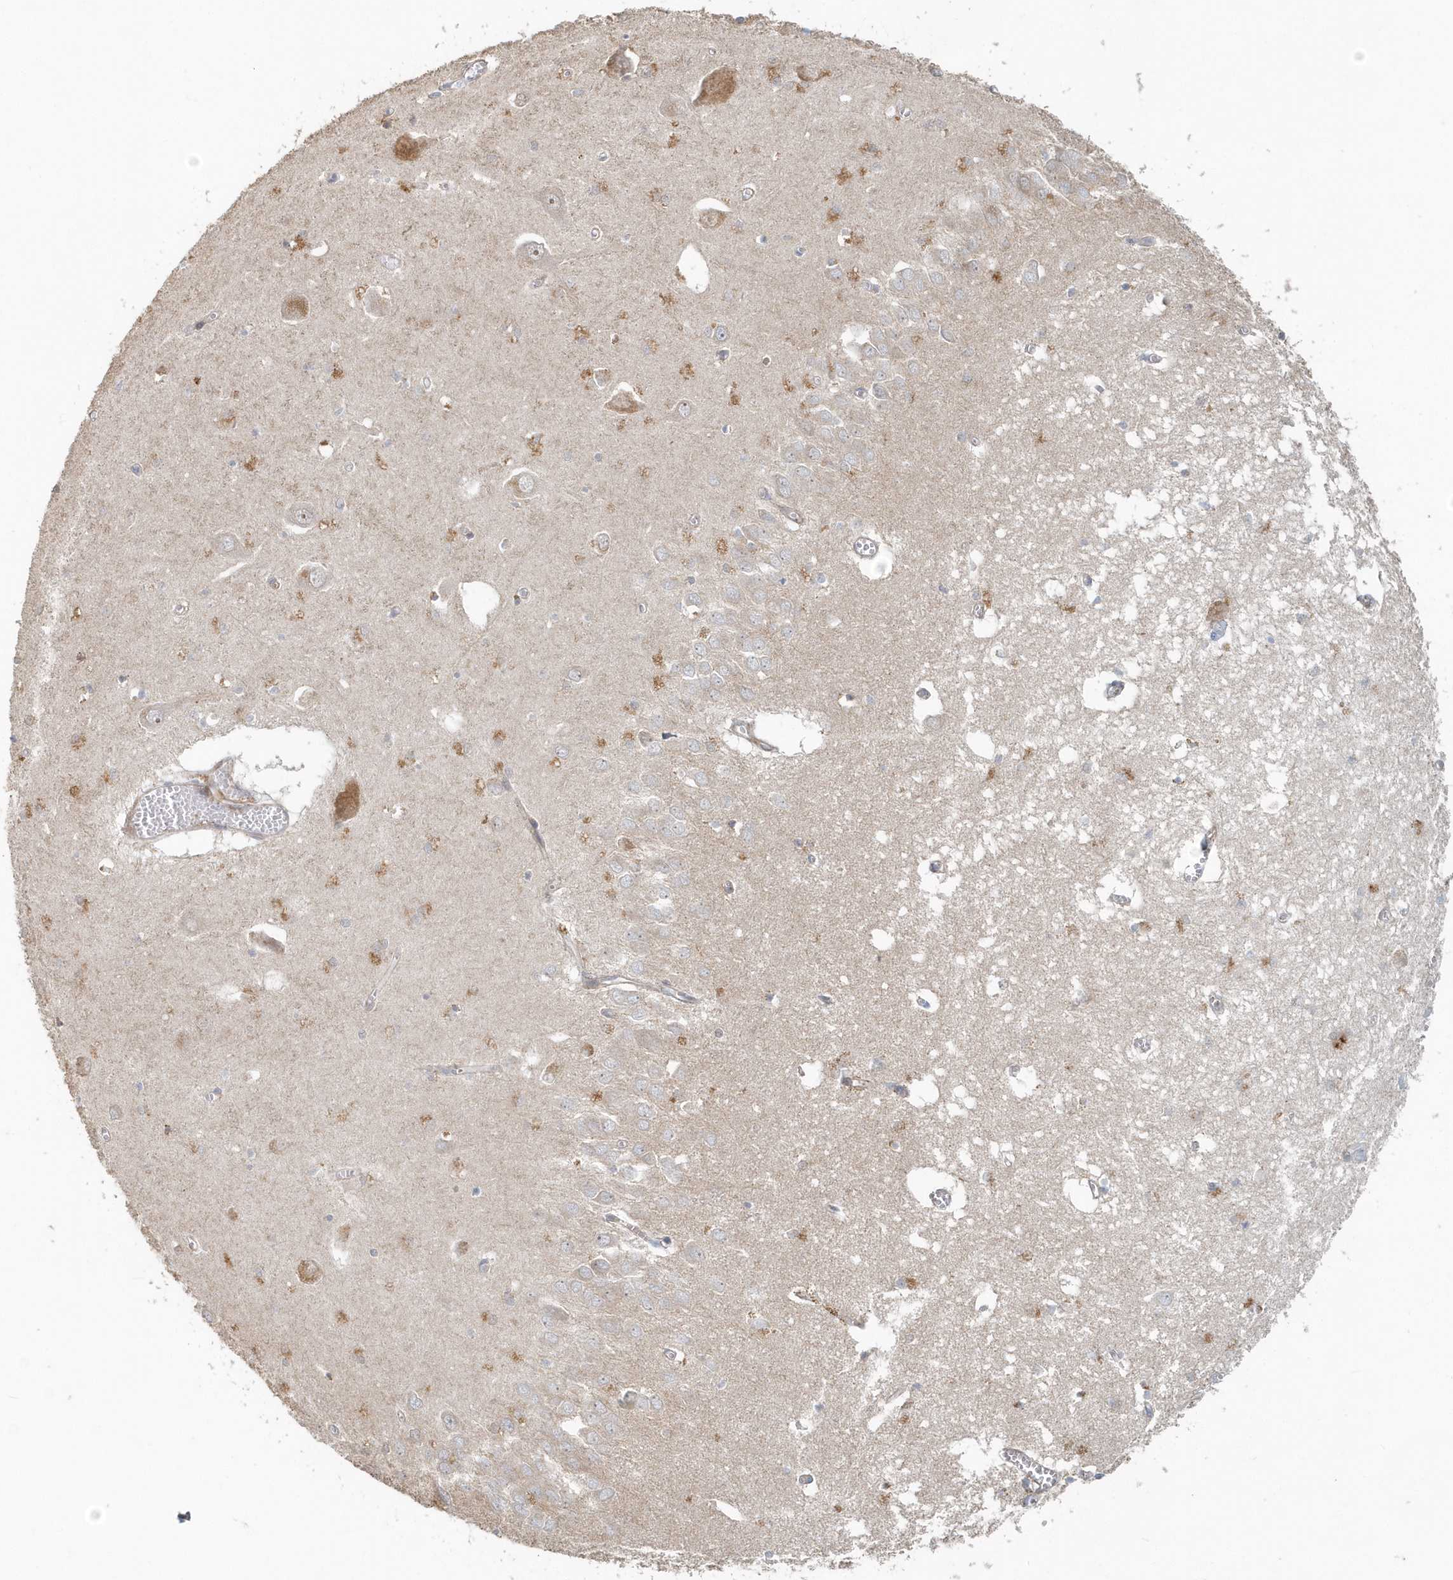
{"staining": {"intensity": "weak", "quantity": "<25%", "location": "cytoplasmic/membranous"}, "tissue": "hippocampus", "cell_type": "Glial cells", "image_type": "normal", "snomed": [{"axis": "morphology", "description": "Normal tissue, NOS"}, {"axis": "topography", "description": "Hippocampus"}], "caption": "The immunohistochemistry image has no significant expression in glial cells of hippocampus. (DAB (3,3'-diaminobenzidine) IHC visualized using brightfield microscopy, high magnification).", "gene": "MMUT", "patient": {"sex": "male", "age": 70}}